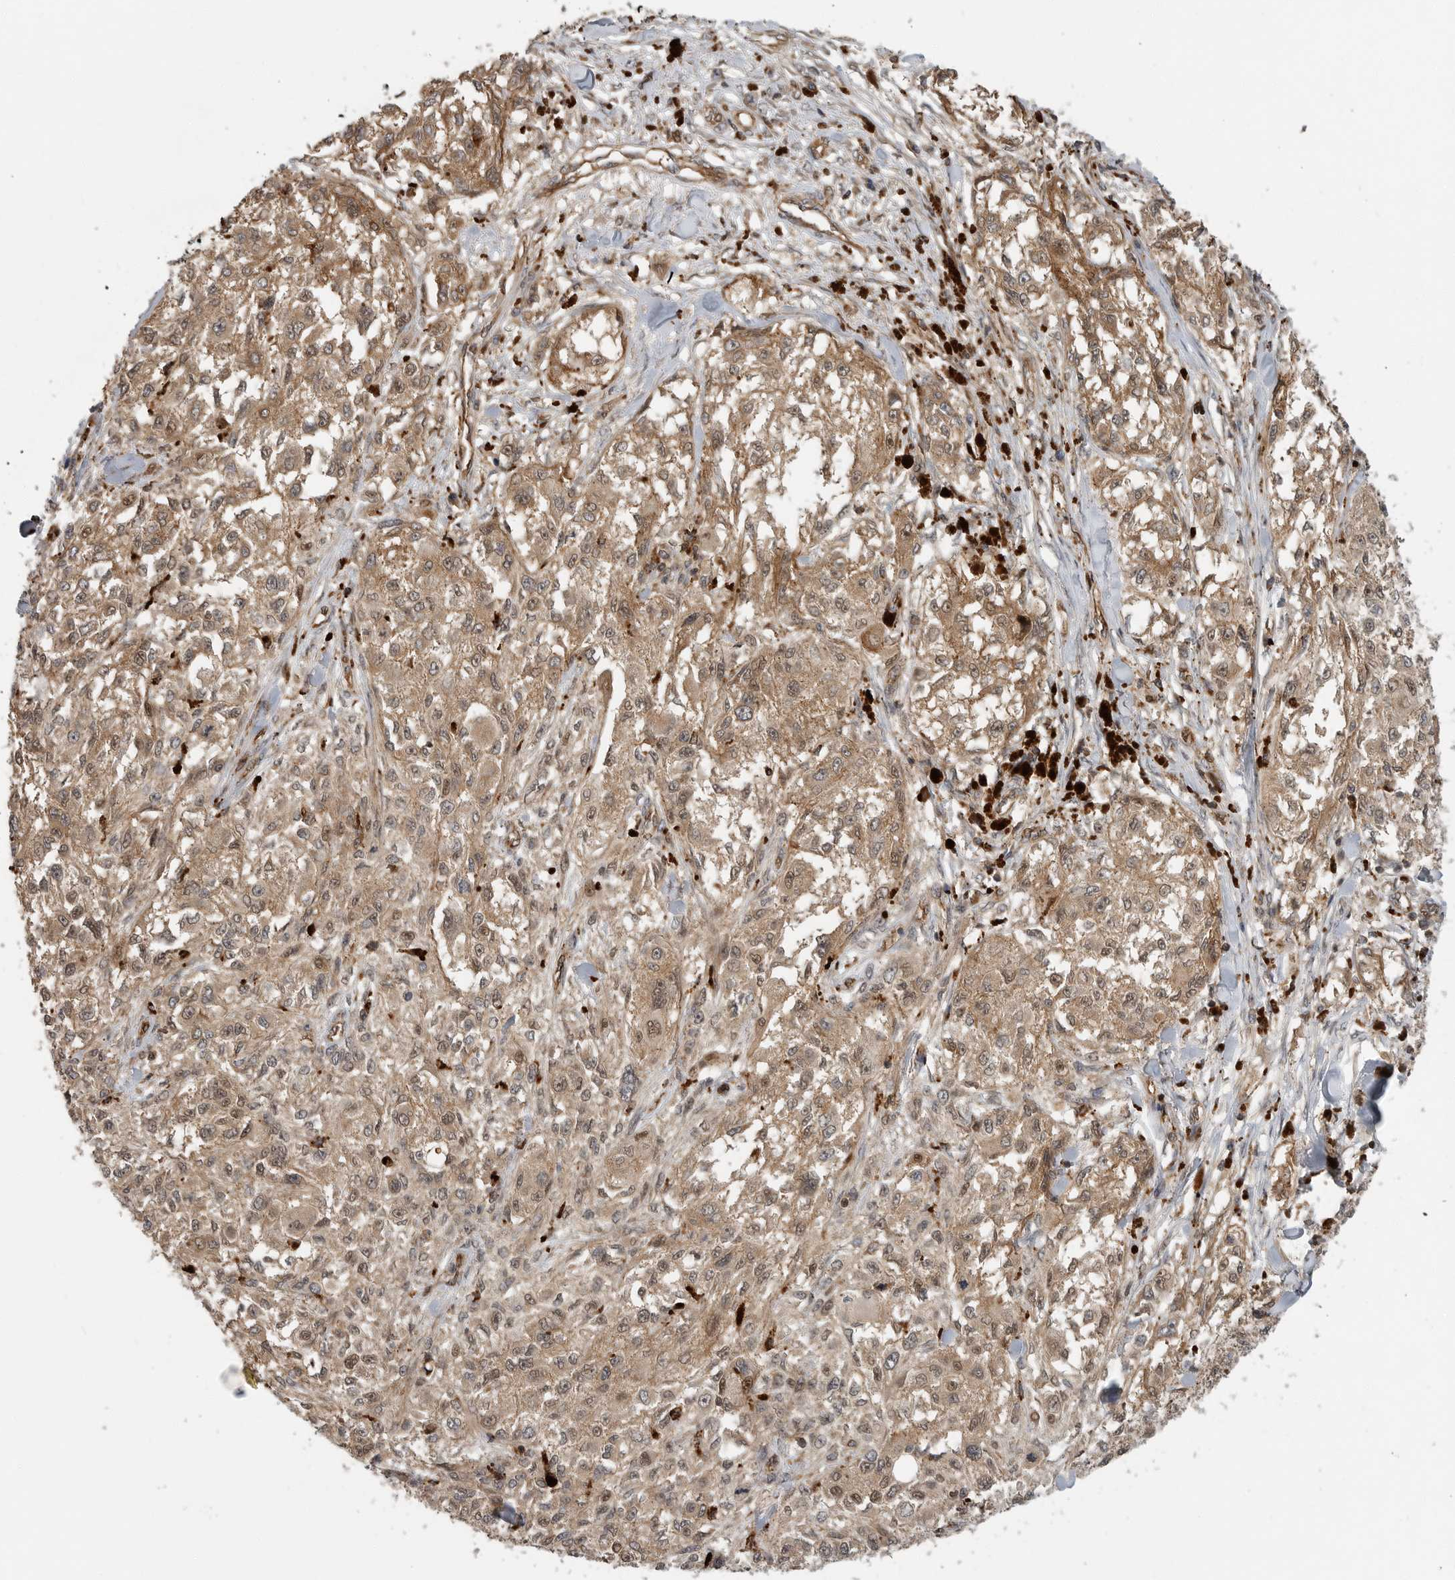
{"staining": {"intensity": "moderate", "quantity": ">75%", "location": "cytoplasmic/membranous,nuclear"}, "tissue": "melanoma", "cell_type": "Tumor cells", "image_type": "cancer", "snomed": [{"axis": "morphology", "description": "Necrosis, NOS"}, {"axis": "morphology", "description": "Malignant melanoma, NOS"}, {"axis": "topography", "description": "Skin"}], "caption": "Protein staining of melanoma tissue displays moderate cytoplasmic/membranous and nuclear staining in approximately >75% of tumor cells.", "gene": "STRAP", "patient": {"sex": "female", "age": 87}}